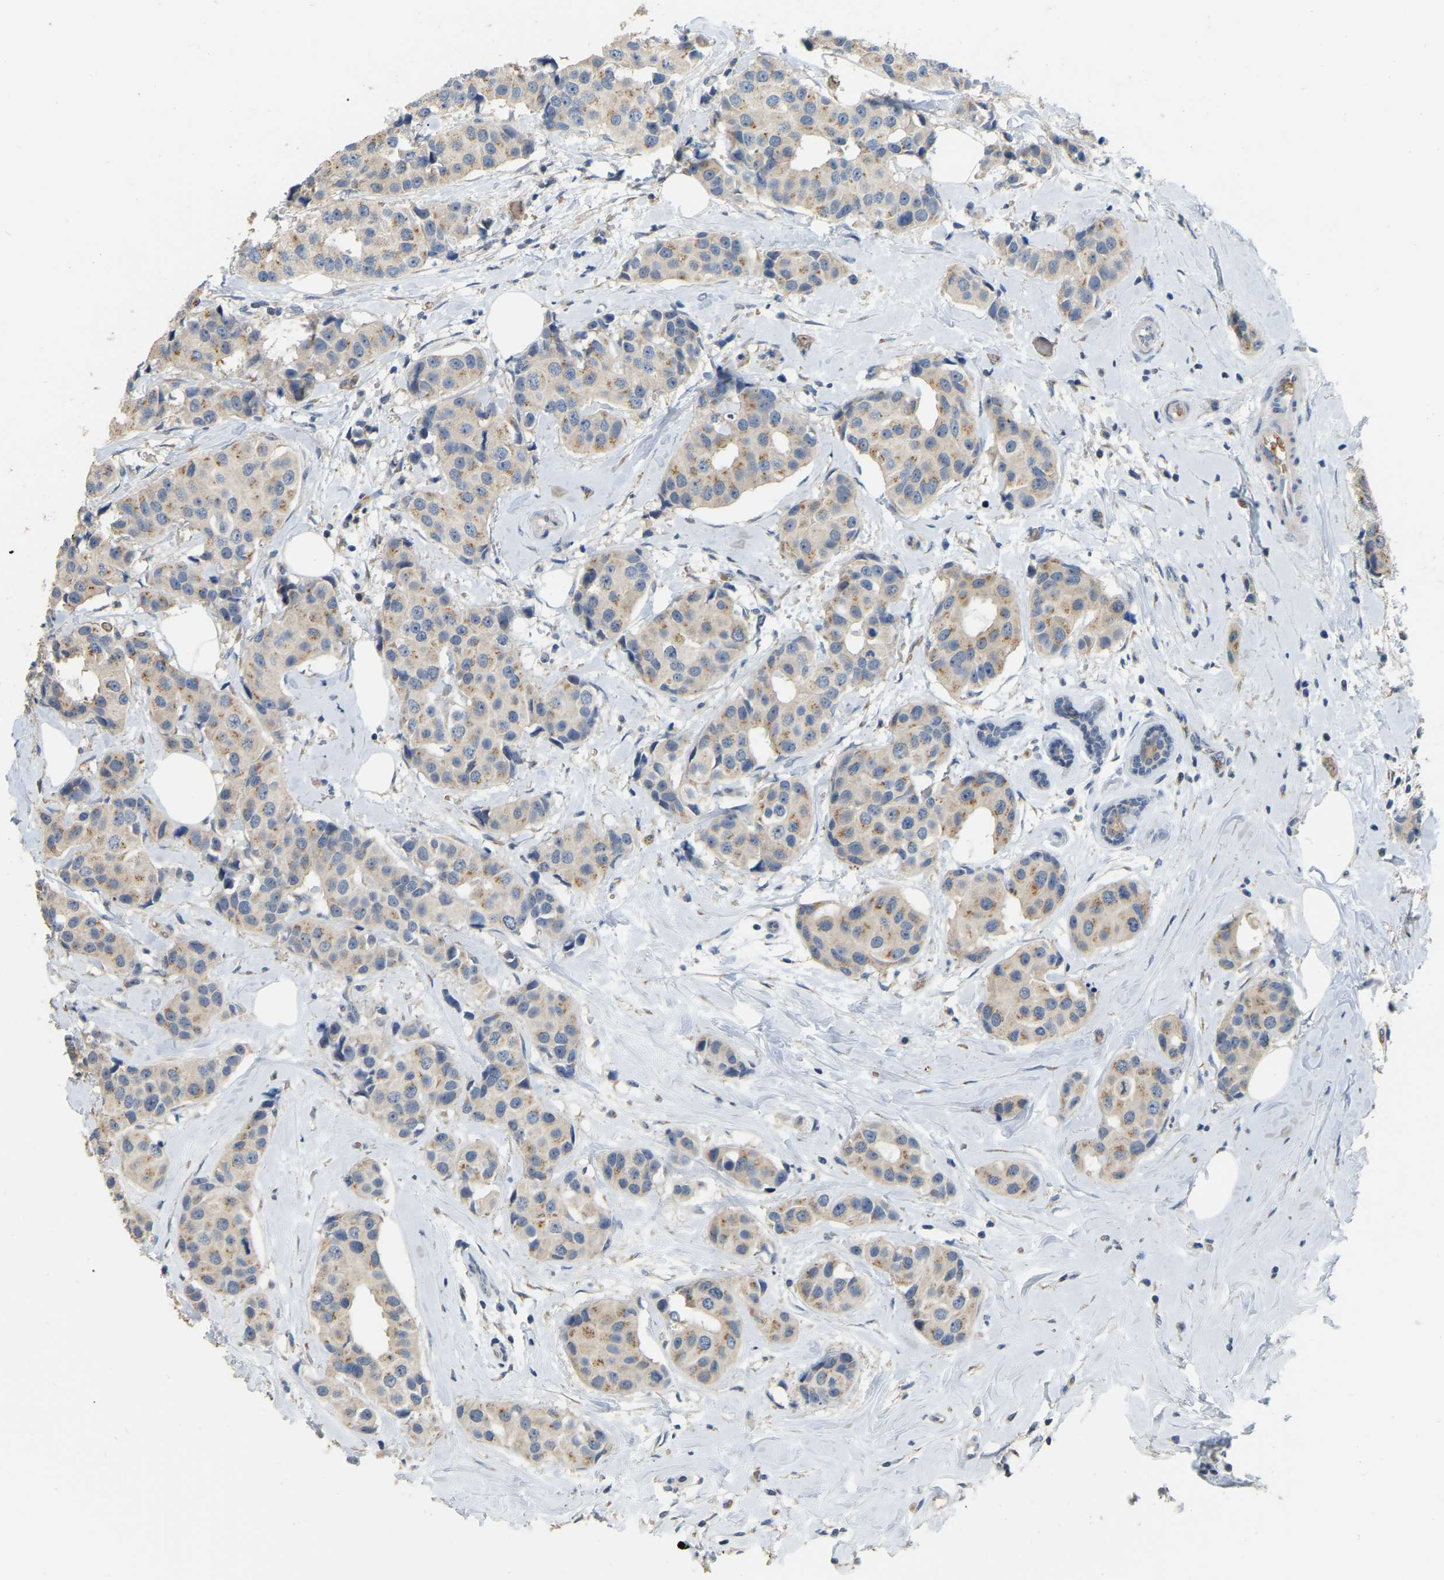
{"staining": {"intensity": "weak", "quantity": ">75%", "location": "cytoplasmic/membranous"}, "tissue": "breast cancer", "cell_type": "Tumor cells", "image_type": "cancer", "snomed": [{"axis": "morphology", "description": "Normal tissue, NOS"}, {"axis": "morphology", "description": "Duct carcinoma"}, {"axis": "topography", "description": "Breast"}], "caption": "Immunohistochemistry (DAB) staining of human breast invasive ductal carcinoma displays weak cytoplasmic/membranous protein expression in about >75% of tumor cells. (Brightfield microscopy of DAB IHC at high magnification).", "gene": "CFAP298", "patient": {"sex": "female", "age": 39}}